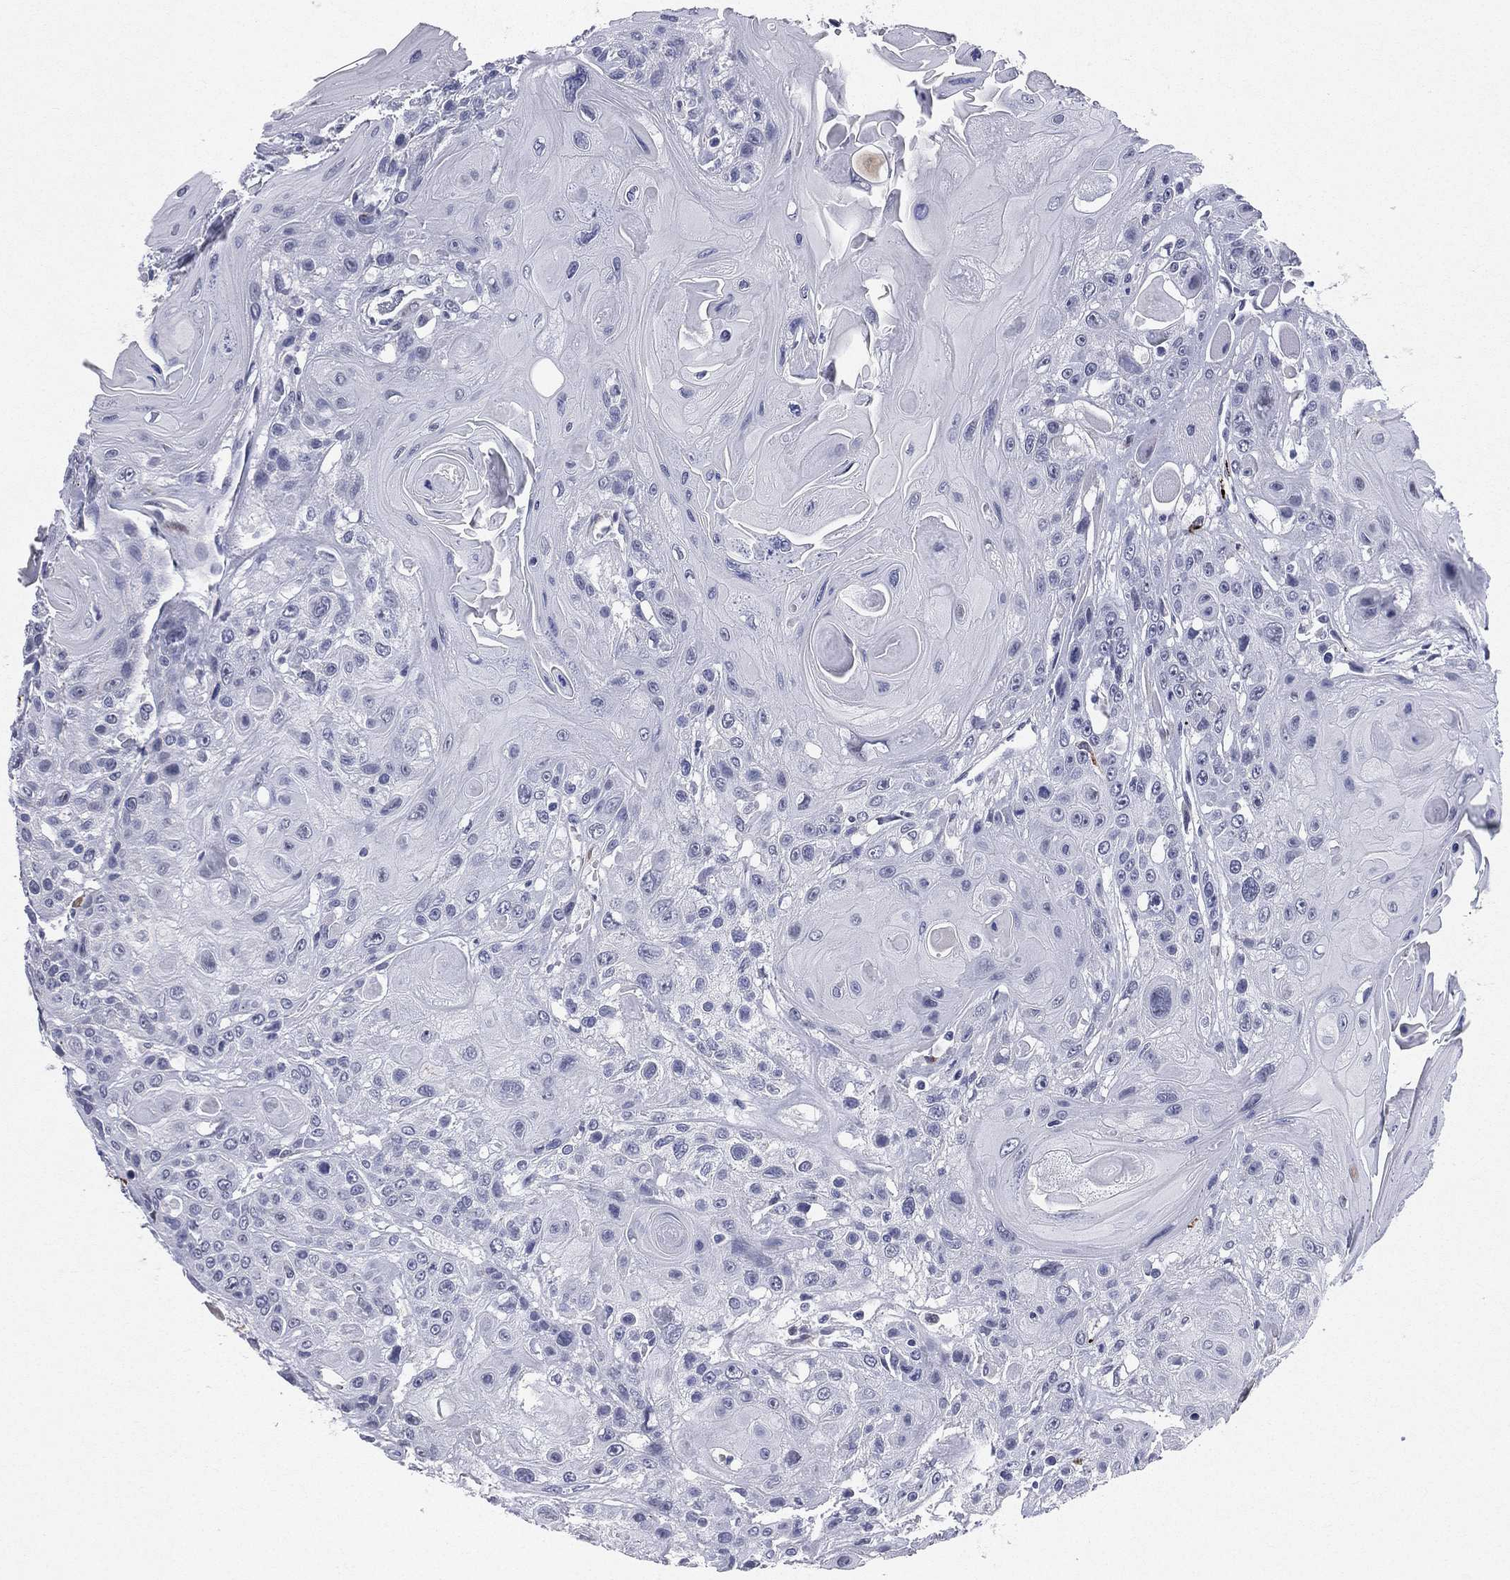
{"staining": {"intensity": "negative", "quantity": "none", "location": "none"}, "tissue": "head and neck cancer", "cell_type": "Tumor cells", "image_type": "cancer", "snomed": [{"axis": "morphology", "description": "Squamous cell carcinoma, NOS"}, {"axis": "topography", "description": "Head-Neck"}], "caption": "There is no significant staining in tumor cells of head and neck cancer. (DAB immunohistochemistry (IHC) visualized using brightfield microscopy, high magnification).", "gene": "HLA-DOA", "patient": {"sex": "female", "age": 59}}